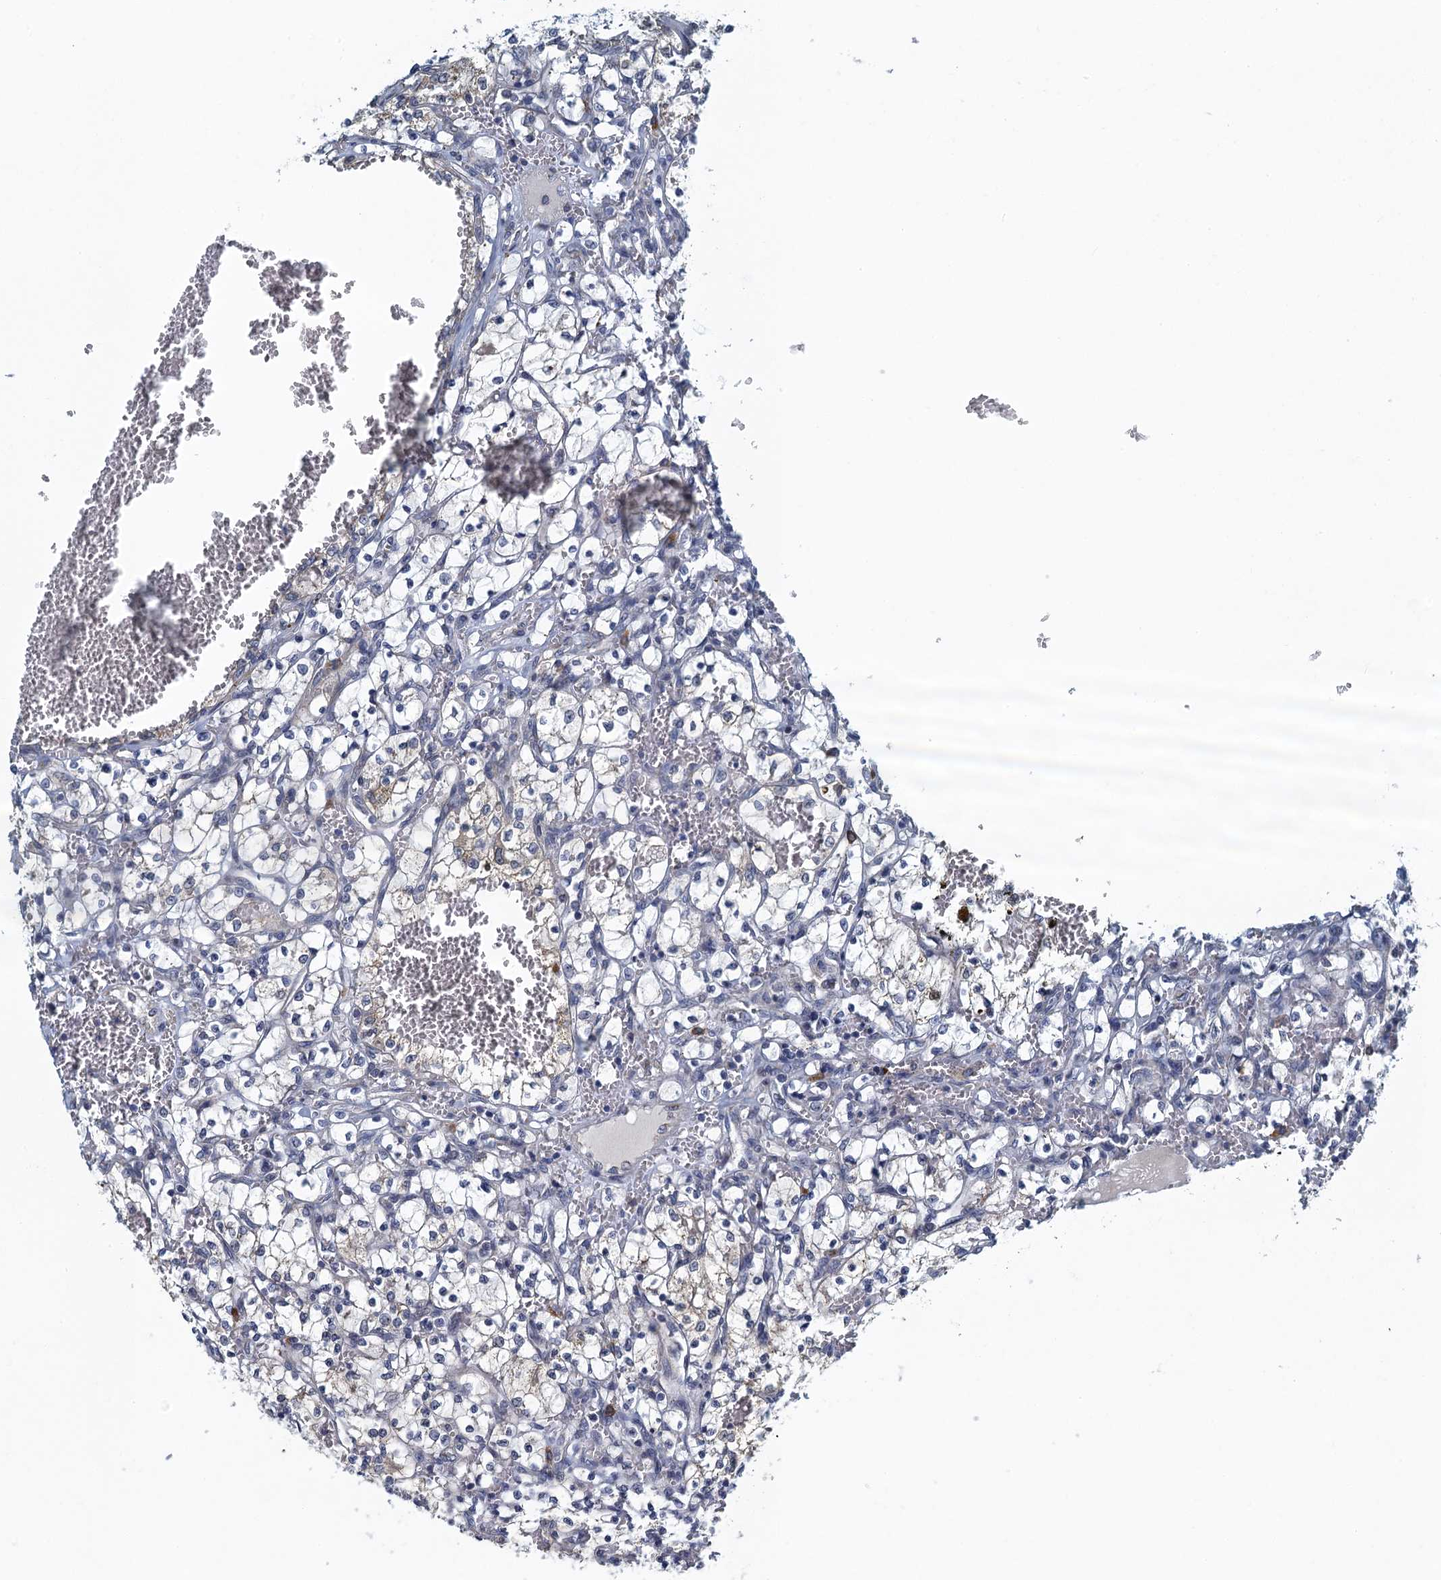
{"staining": {"intensity": "negative", "quantity": "none", "location": "none"}, "tissue": "renal cancer", "cell_type": "Tumor cells", "image_type": "cancer", "snomed": [{"axis": "morphology", "description": "Adenocarcinoma, NOS"}, {"axis": "topography", "description": "Kidney"}], "caption": "Photomicrograph shows no protein positivity in tumor cells of renal cancer (adenocarcinoma) tissue. The staining is performed using DAB (3,3'-diaminobenzidine) brown chromogen with nuclei counter-stained in using hematoxylin.", "gene": "ALG2", "patient": {"sex": "female", "age": 69}}